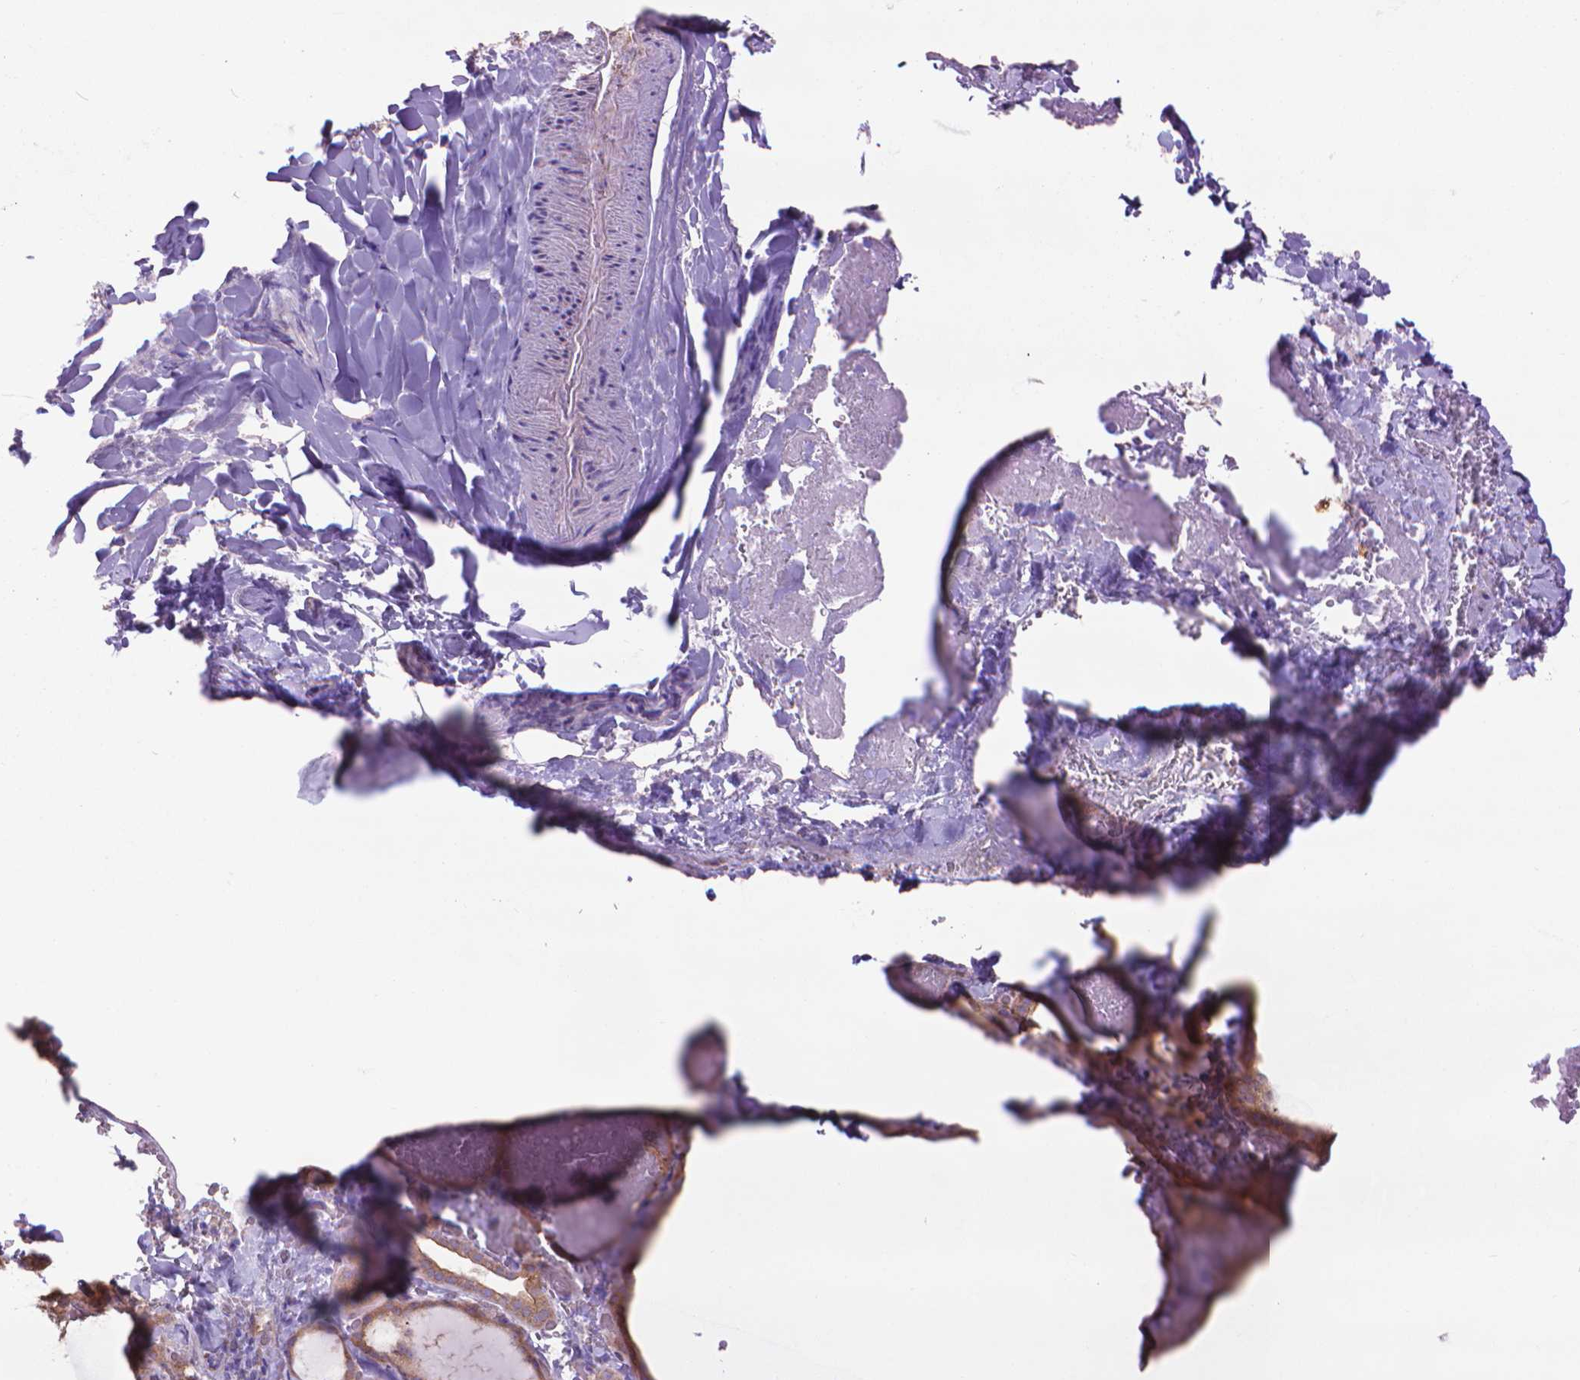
{"staining": {"intensity": "moderate", "quantity": ">75%", "location": "cytoplasmic/membranous"}, "tissue": "thyroid gland", "cell_type": "Glandular cells", "image_type": "normal", "snomed": [{"axis": "morphology", "description": "Normal tissue, NOS"}, {"axis": "topography", "description": "Thyroid gland"}], "caption": "Approximately >75% of glandular cells in normal human thyroid gland demonstrate moderate cytoplasmic/membranous protein staining as visualized by brown immunohistochemical staining.", "gene": "CORO1B", "patient": {"sex": "female", "age": 22}}